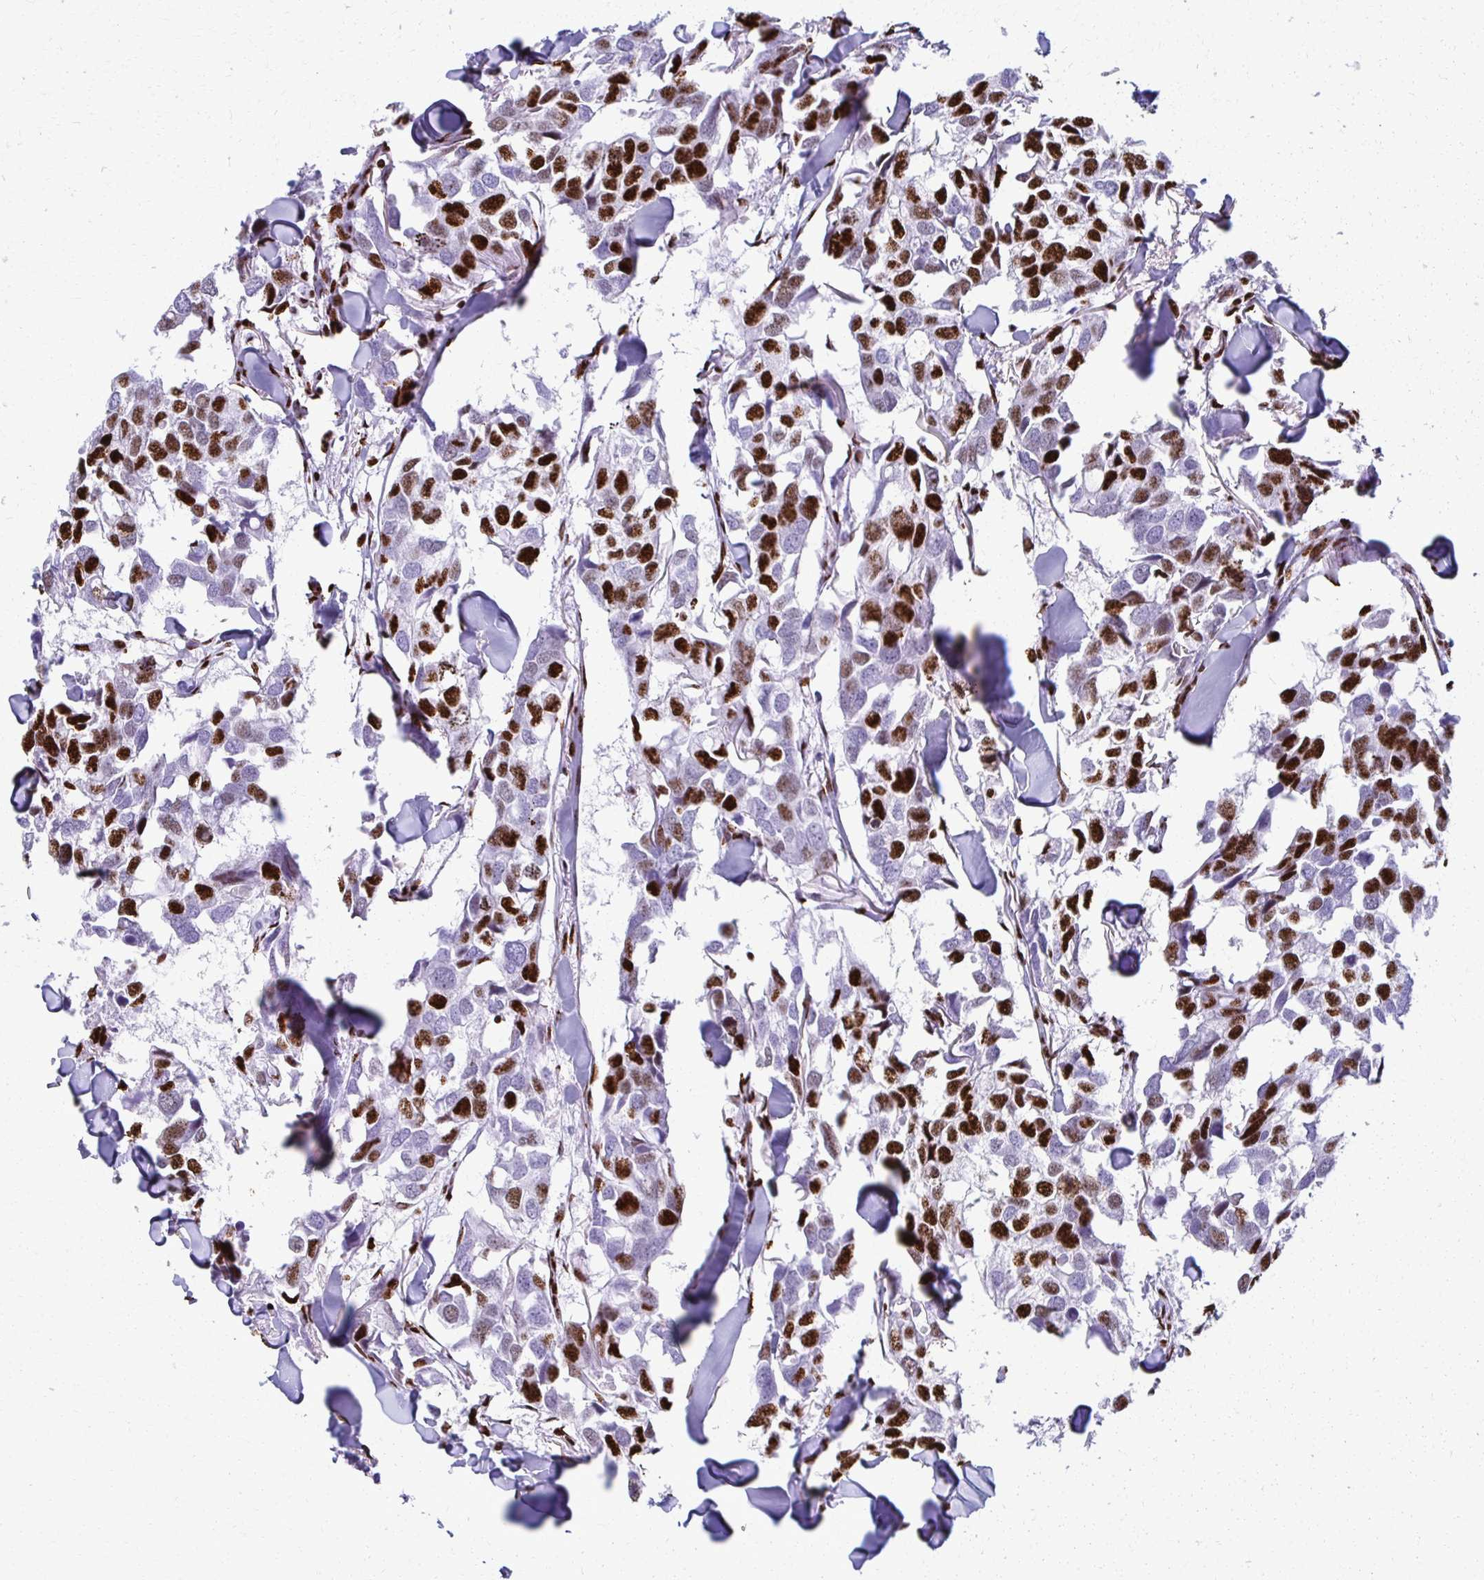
{"staining": {"intensity": "strong", "quantity": ">75%", "location": "nuclear"}, "tissue": "breast cancer", "cell_type": "Tumor cells", "image_type": "cancer", "snomed": [{"axis": "morphology", "description": "Duct carcinoma"}, {"axis": "topography", "description": "Breast"}], "caption": "Protein staining by immunohistochemistry exhibits strong nuclear expression in about >75% of tumor cells in breast cancer (invasive ductal carcinoma).", "gene": "NONO", "patient": {"sex": "female", "age": 83}}